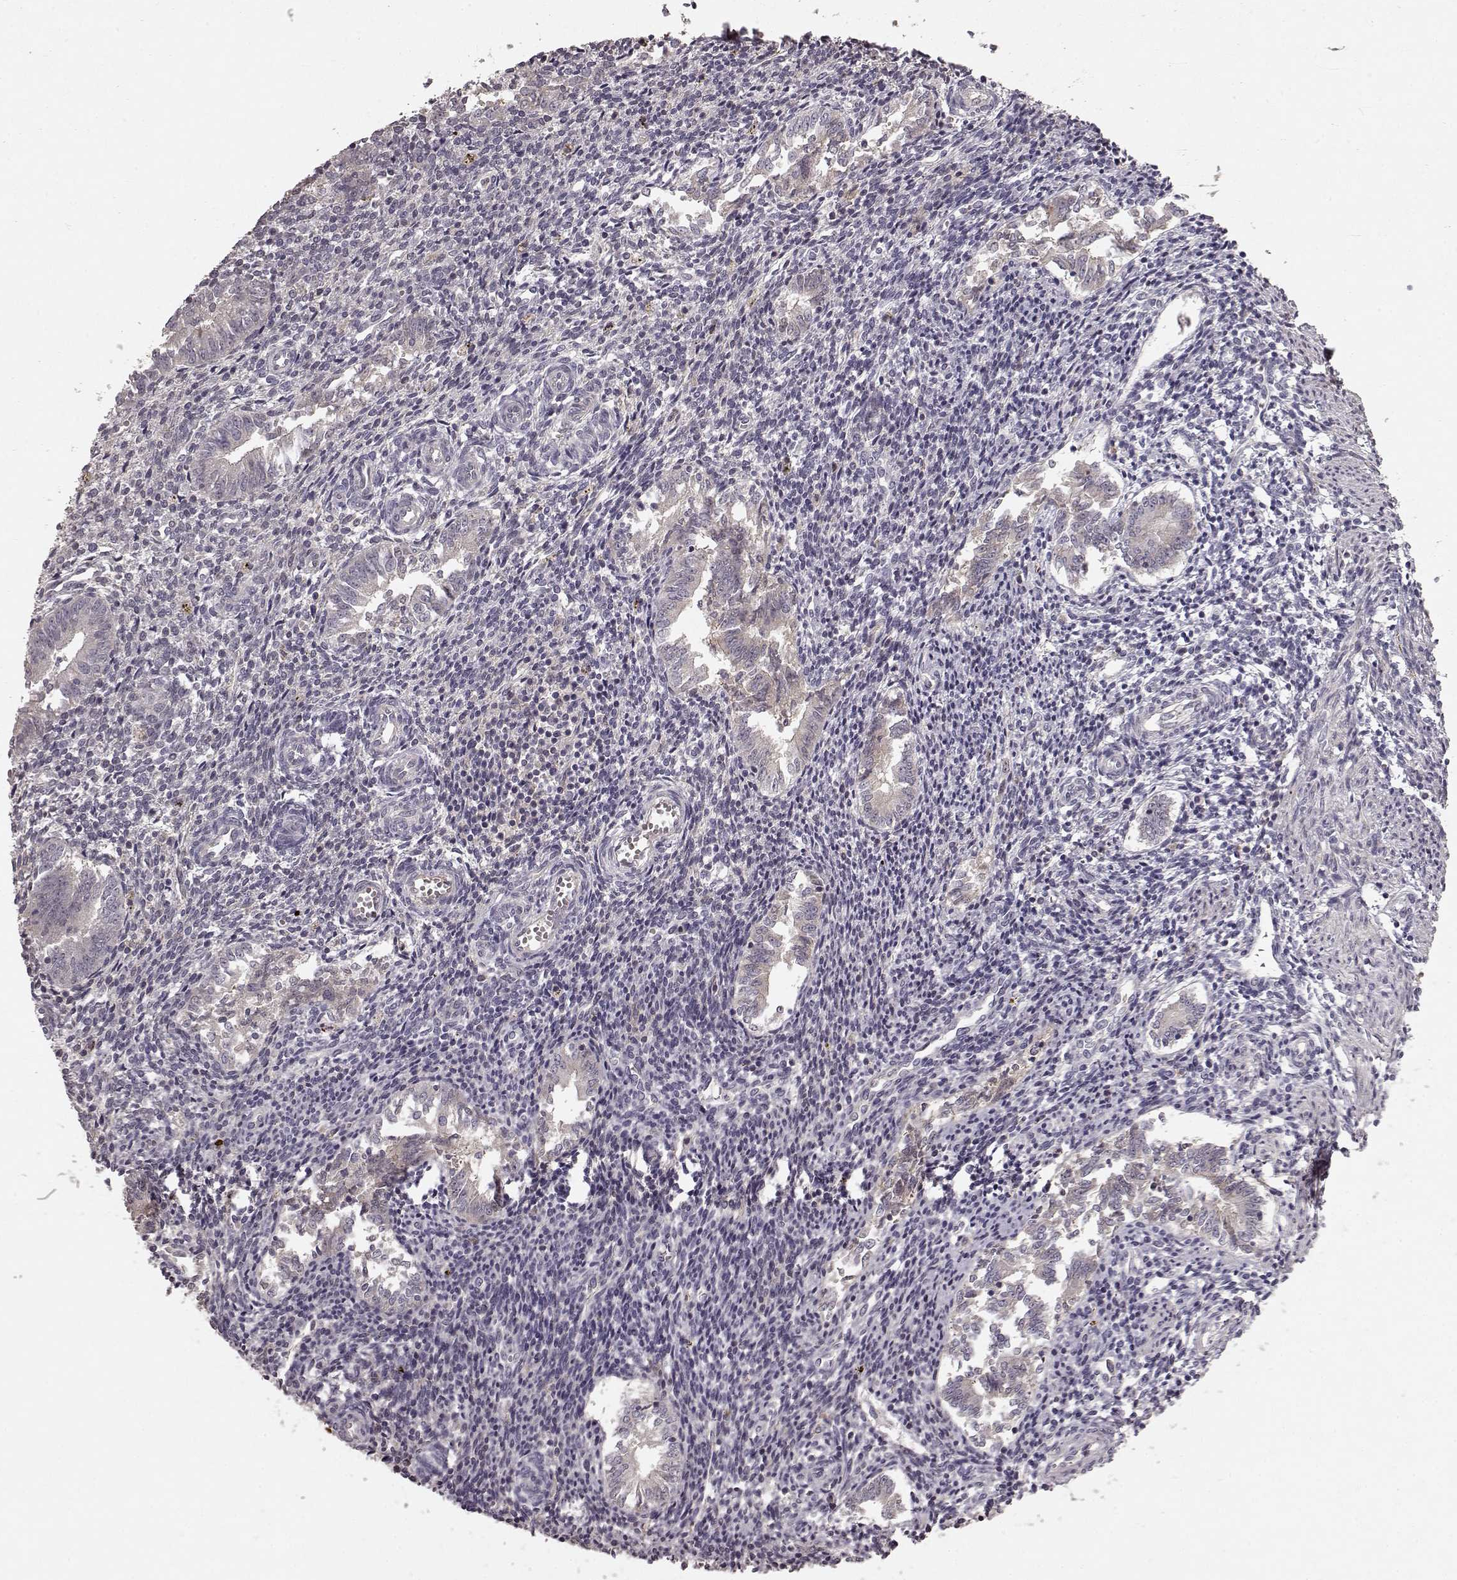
{"staining": {"intensity": "negative", "quantity": "none", "location": "none"}, "tissue": "endometrium", "cell_type": "Cells in endometrial stroma", "image_type": "normal", "snomed": [{"axis": "morphology", "description": "Normal tissue, NOS"}, {"axis": "topography", "description": "Endometrium"}], "caption": "Human endometrium stained for a protein using immunohistochemistry (IHC) demonstrates no staining in cells in endometrial stroma.", "gene": "SLC22A18", "patient": {"sex": "female", "age": 25}}